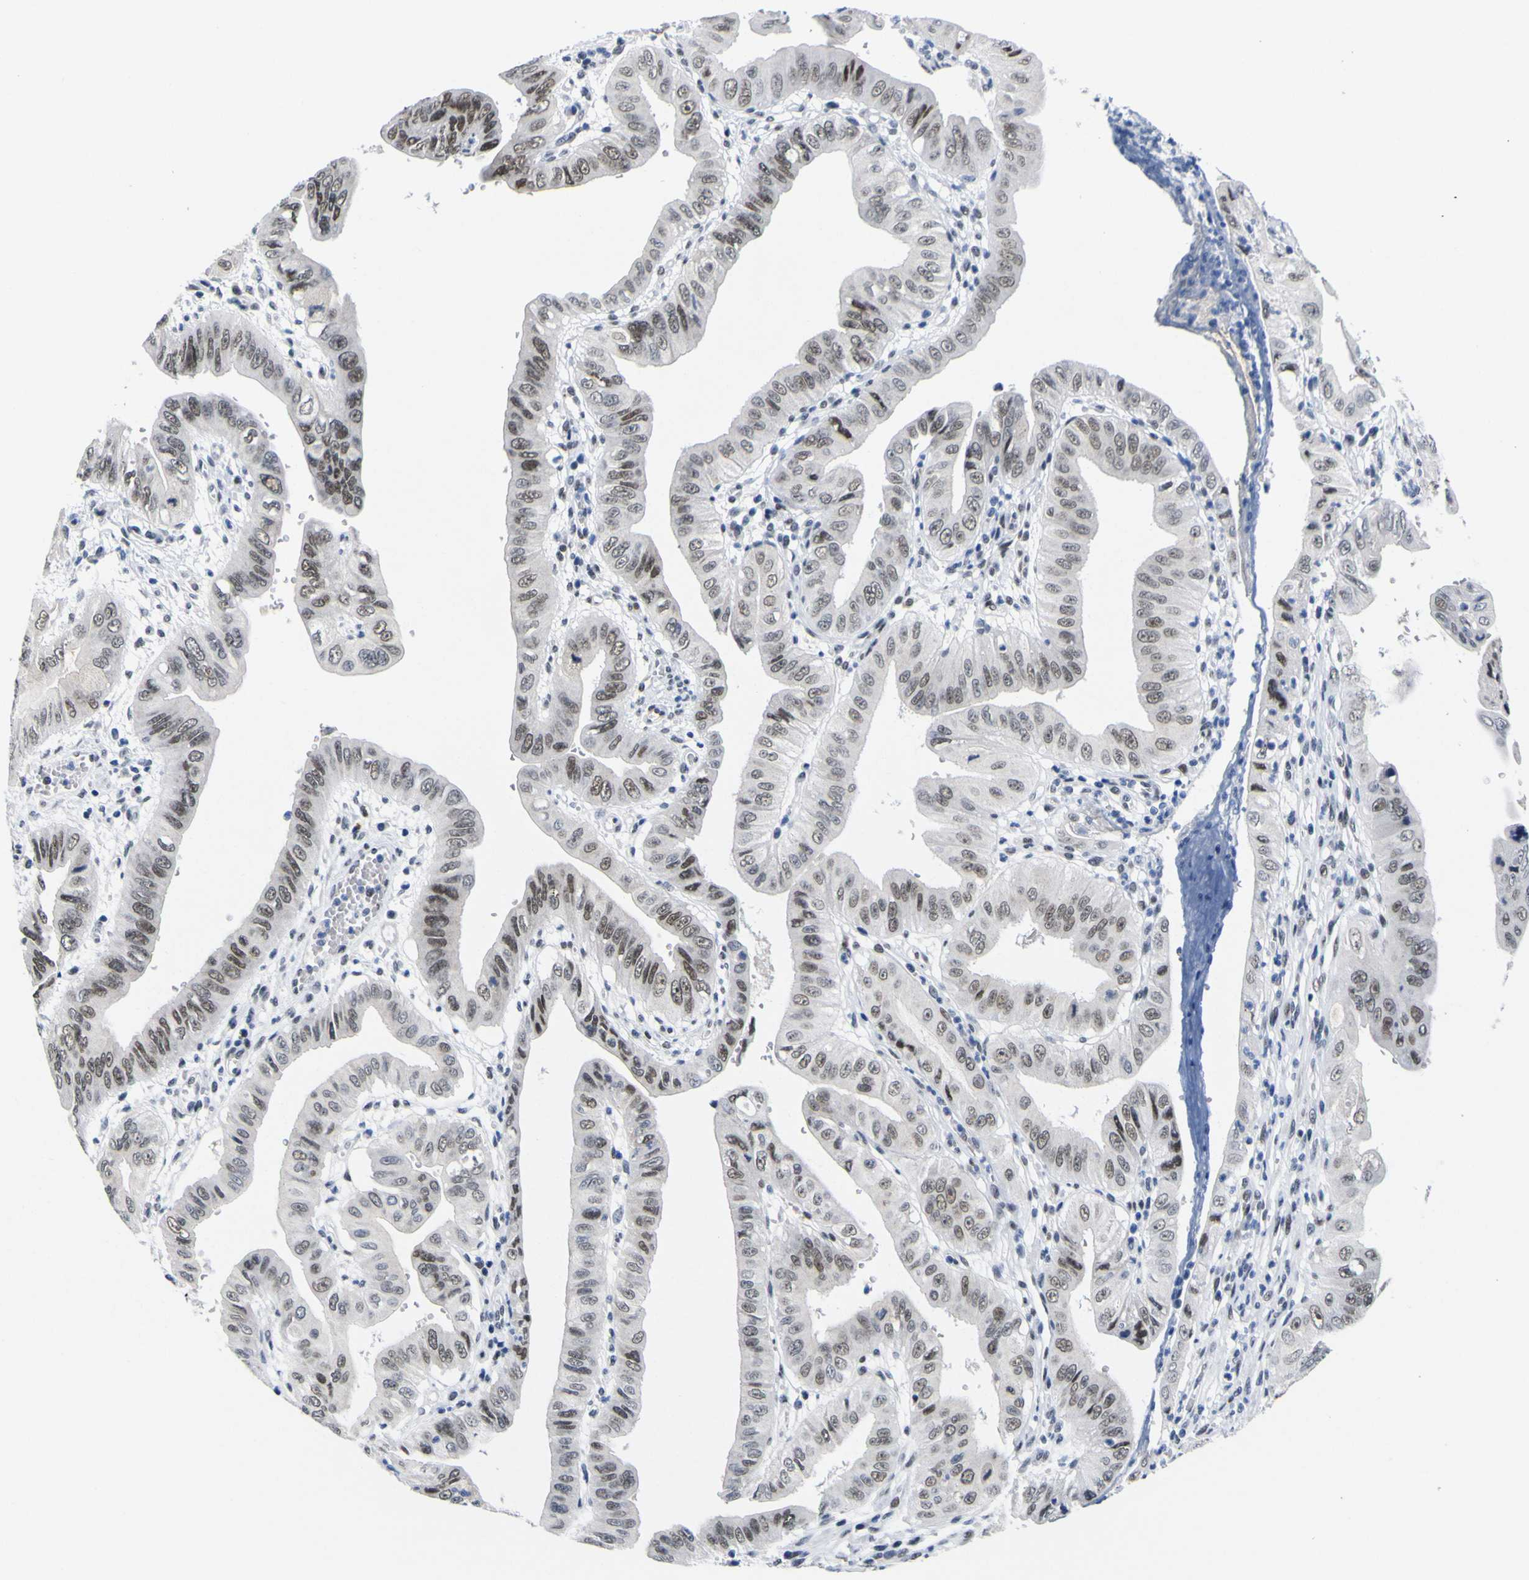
{"staining": {"intensity": "moderate", "quantity": ">75%", "location": "nuclear"}, "tissue": "pancreatic cancer", "cell_type": "Tumor cells", "image_type": "cancer", "snomed": [{"axis": "morphology", "description": "Normal tissue, NOS"}, {"axis": "topography", "description": "Lymph node"}], "caption": "This is an image of immunohistochemistry (IHC) staining of pancreatic cancer, which shows moderate staining in the nuclear of tumor cells.", "gene": "MBD3", "patient": {"sex": "male", "age": 50}}